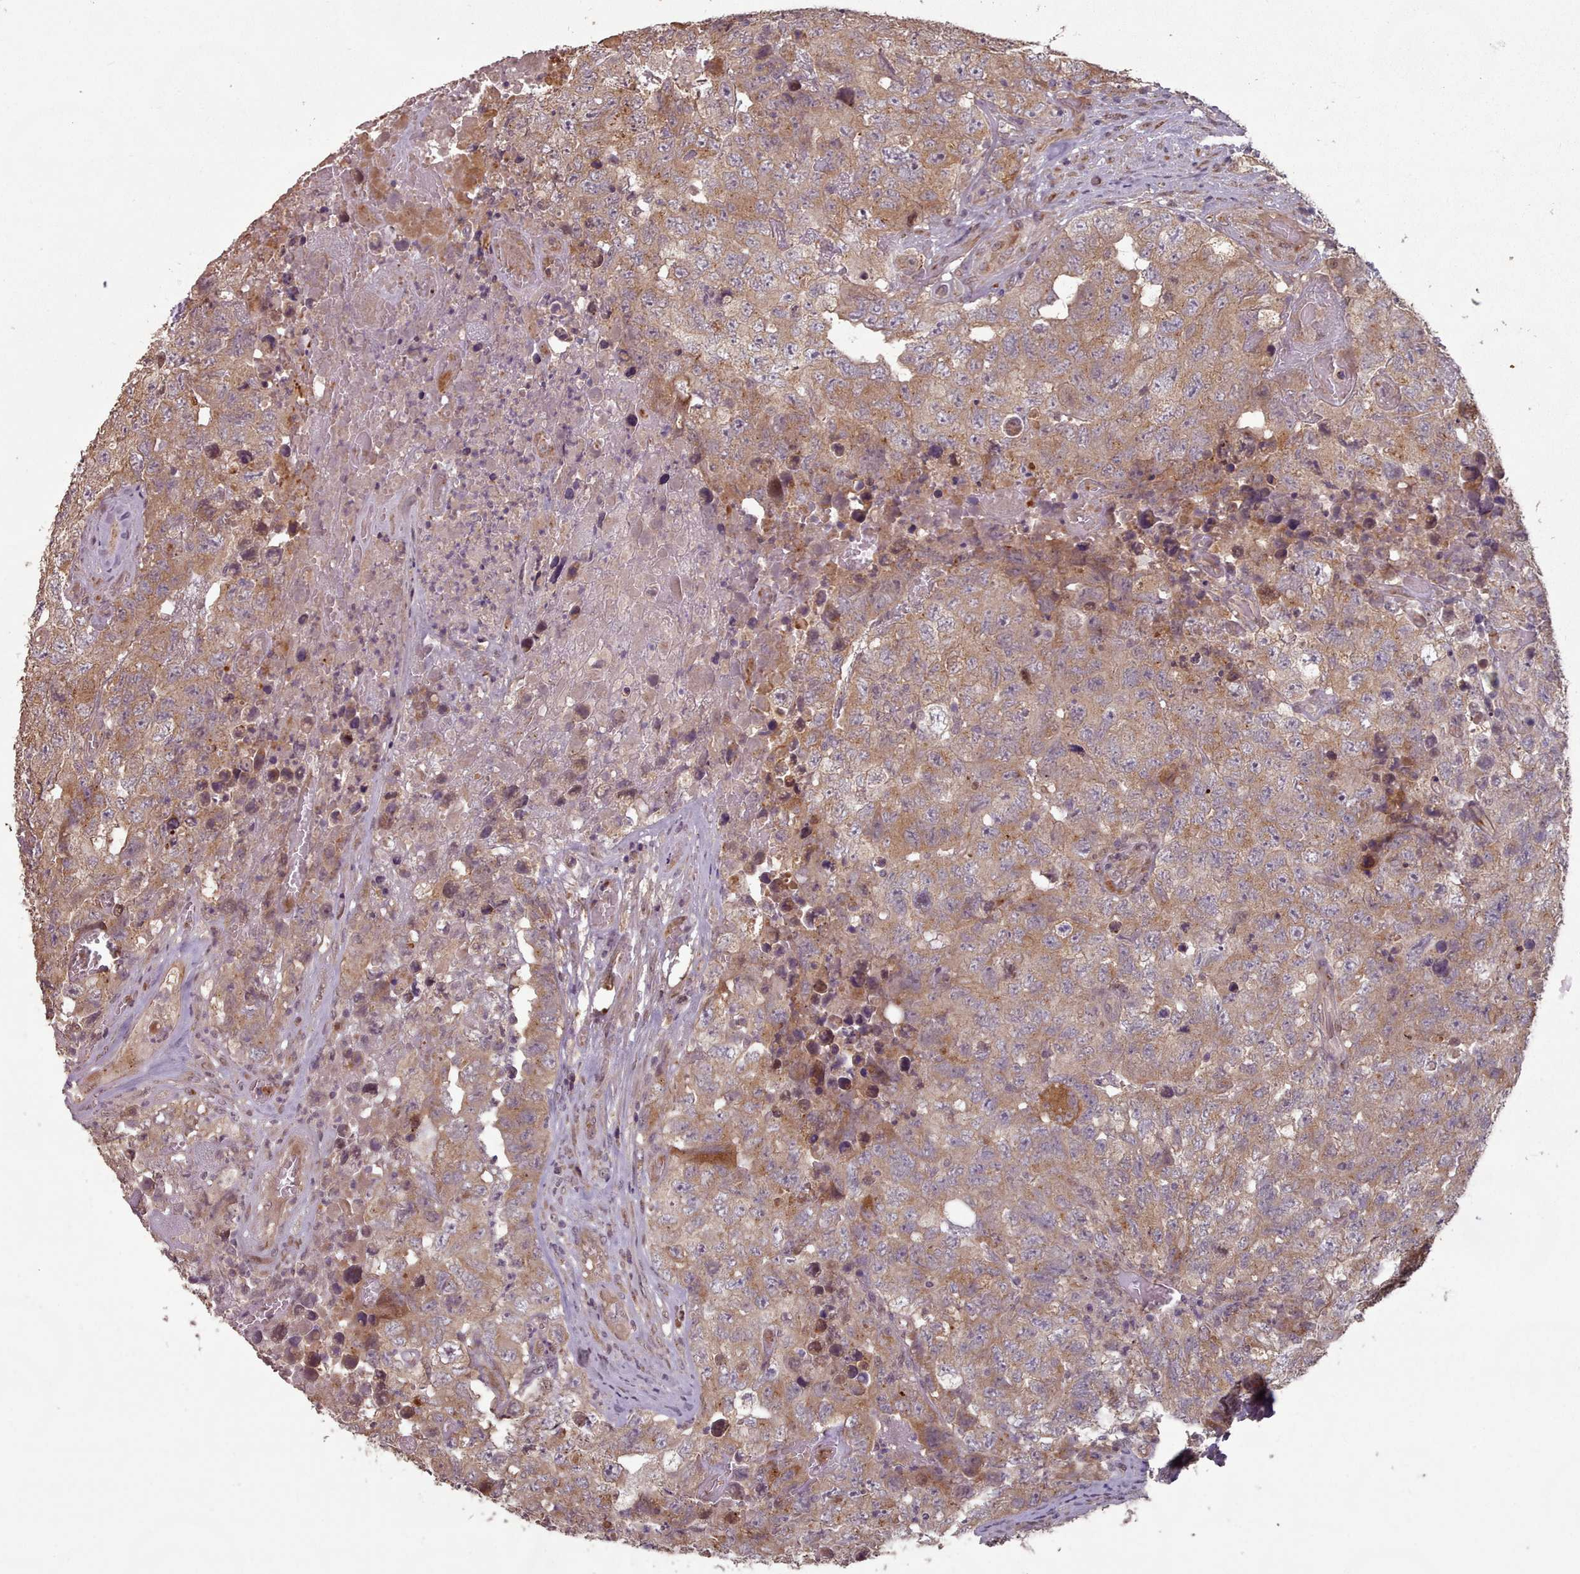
{"staining": {"intensity": "moderate", "quantity": ">75%", "location": "cytoplasmic/membranous"}, "tissue": "testis cancer", "cell_type": "Tumor cells", "image_type": "cancer", "snomed": [{"axis": "morphology", "description": "Carcinoma, Embryonal, NOS"}, {"axis": "topography", "description": "Testis"}], "caption": "Protein analysis of testis cancer tissue reveals moderate cytoplasmic/membranous staining in approximately >75% of tumor cells. Using DAB (3,3'-diaminobenzidine) (brown) and hematoxylin (blue) stains, captured at high magnification using brightfield microscopy.", "gene": "ERCC6L", "patient": {"sex": "male", "age": 31}}